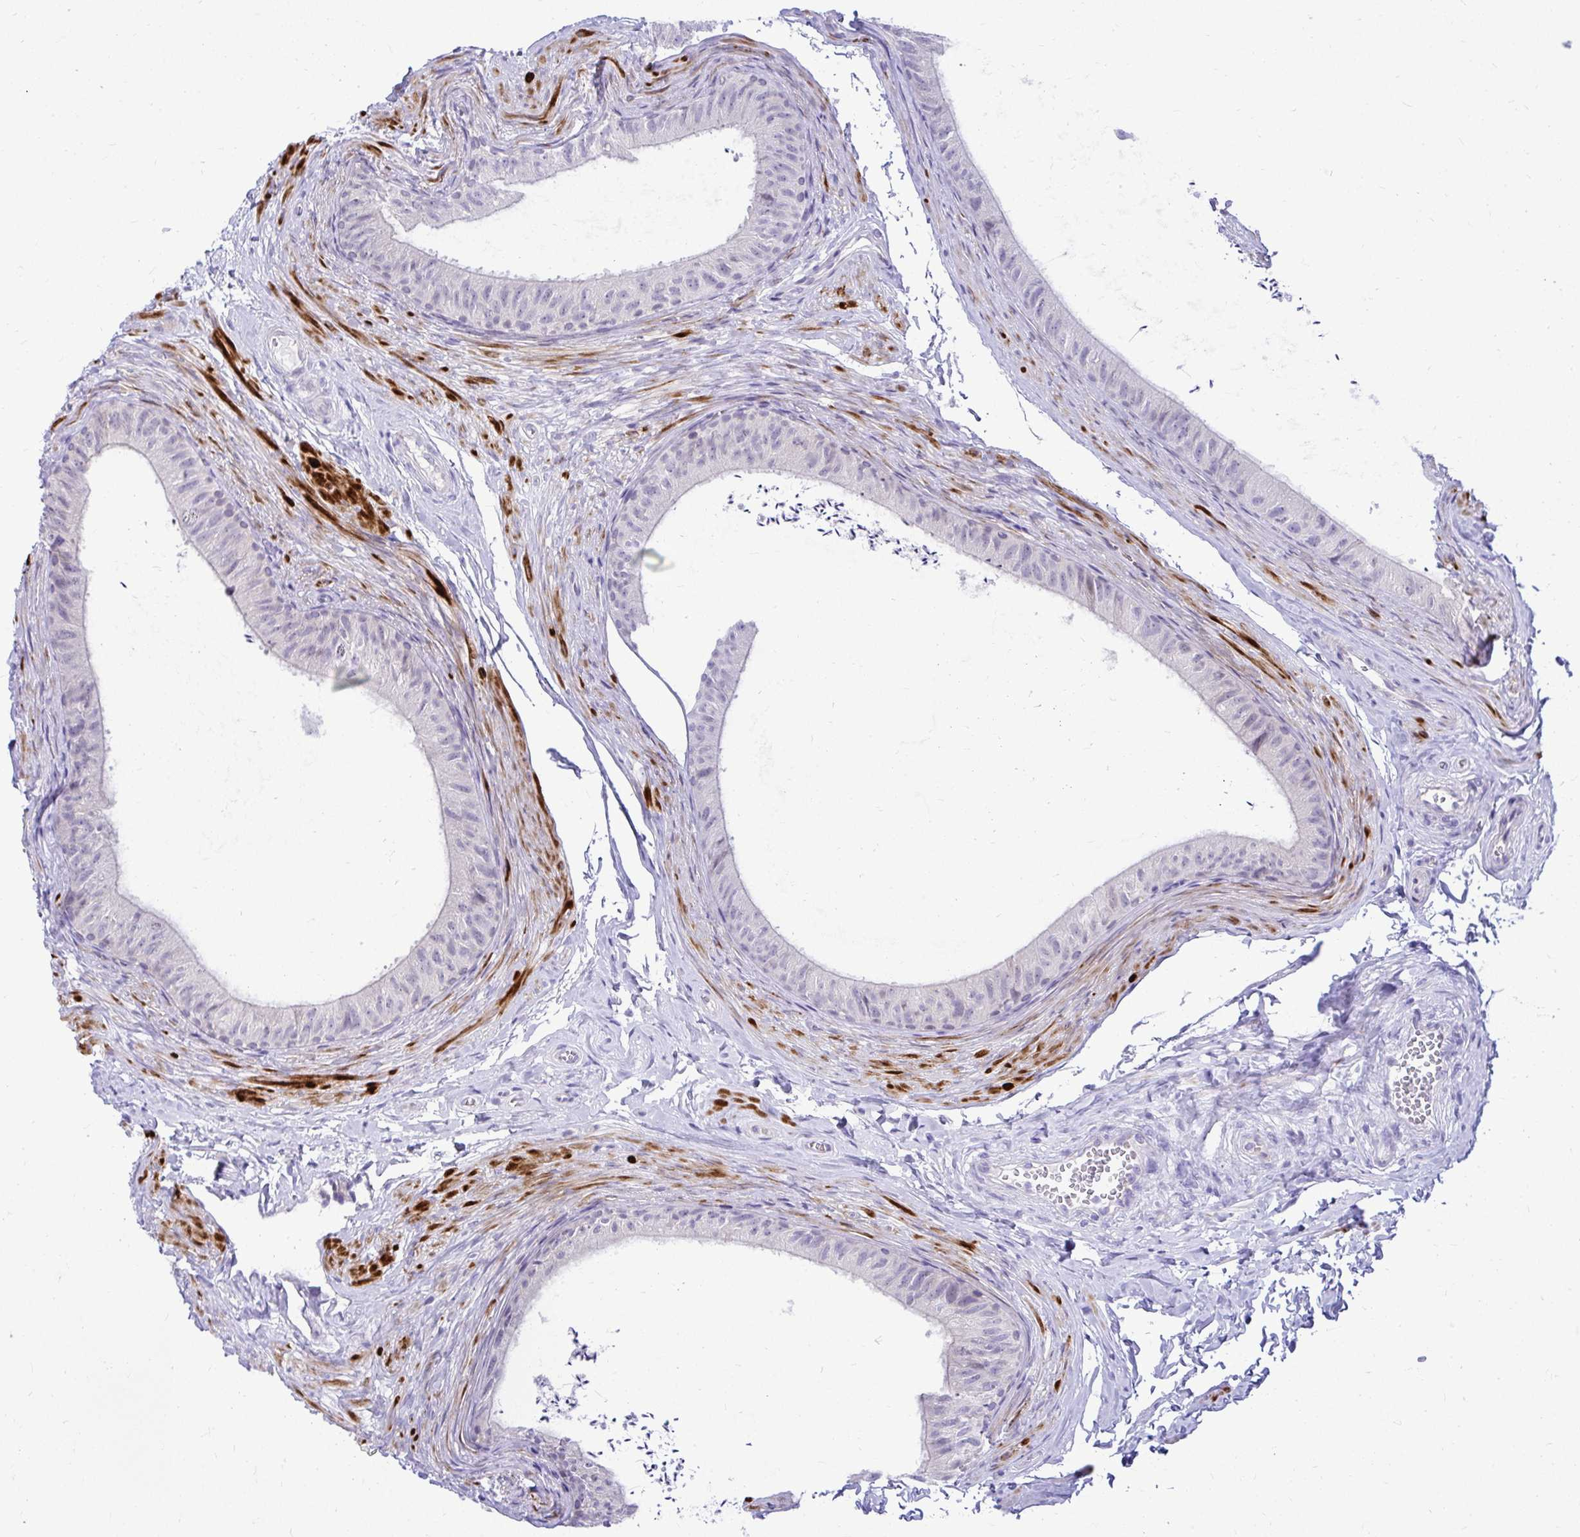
{"staining": {"intensity": "negative", "quantity": "none", "location": "none"}, "tissue": "epididymis", "cell_type": "Glandular cells", "image_type": "normal", "snomed": [{"axis": "morphology", "description": "Normal tissue, NOS"}, {"axis": "topography", "description": "Epididymis, spermatic cord, NOS"}, {"axis": "topography", "description": "Epididymis"}, {"axis": "topography", "description": "Peripheral nerve tissue"}], "caption": "DAB (3,3'-diaminobenzidine) immunohistochemical staining of benign epididymis shows no significant staining in glandular cells.", "gene": "ZSWIM9", "patient": {"sex": "male", "age": 29}}